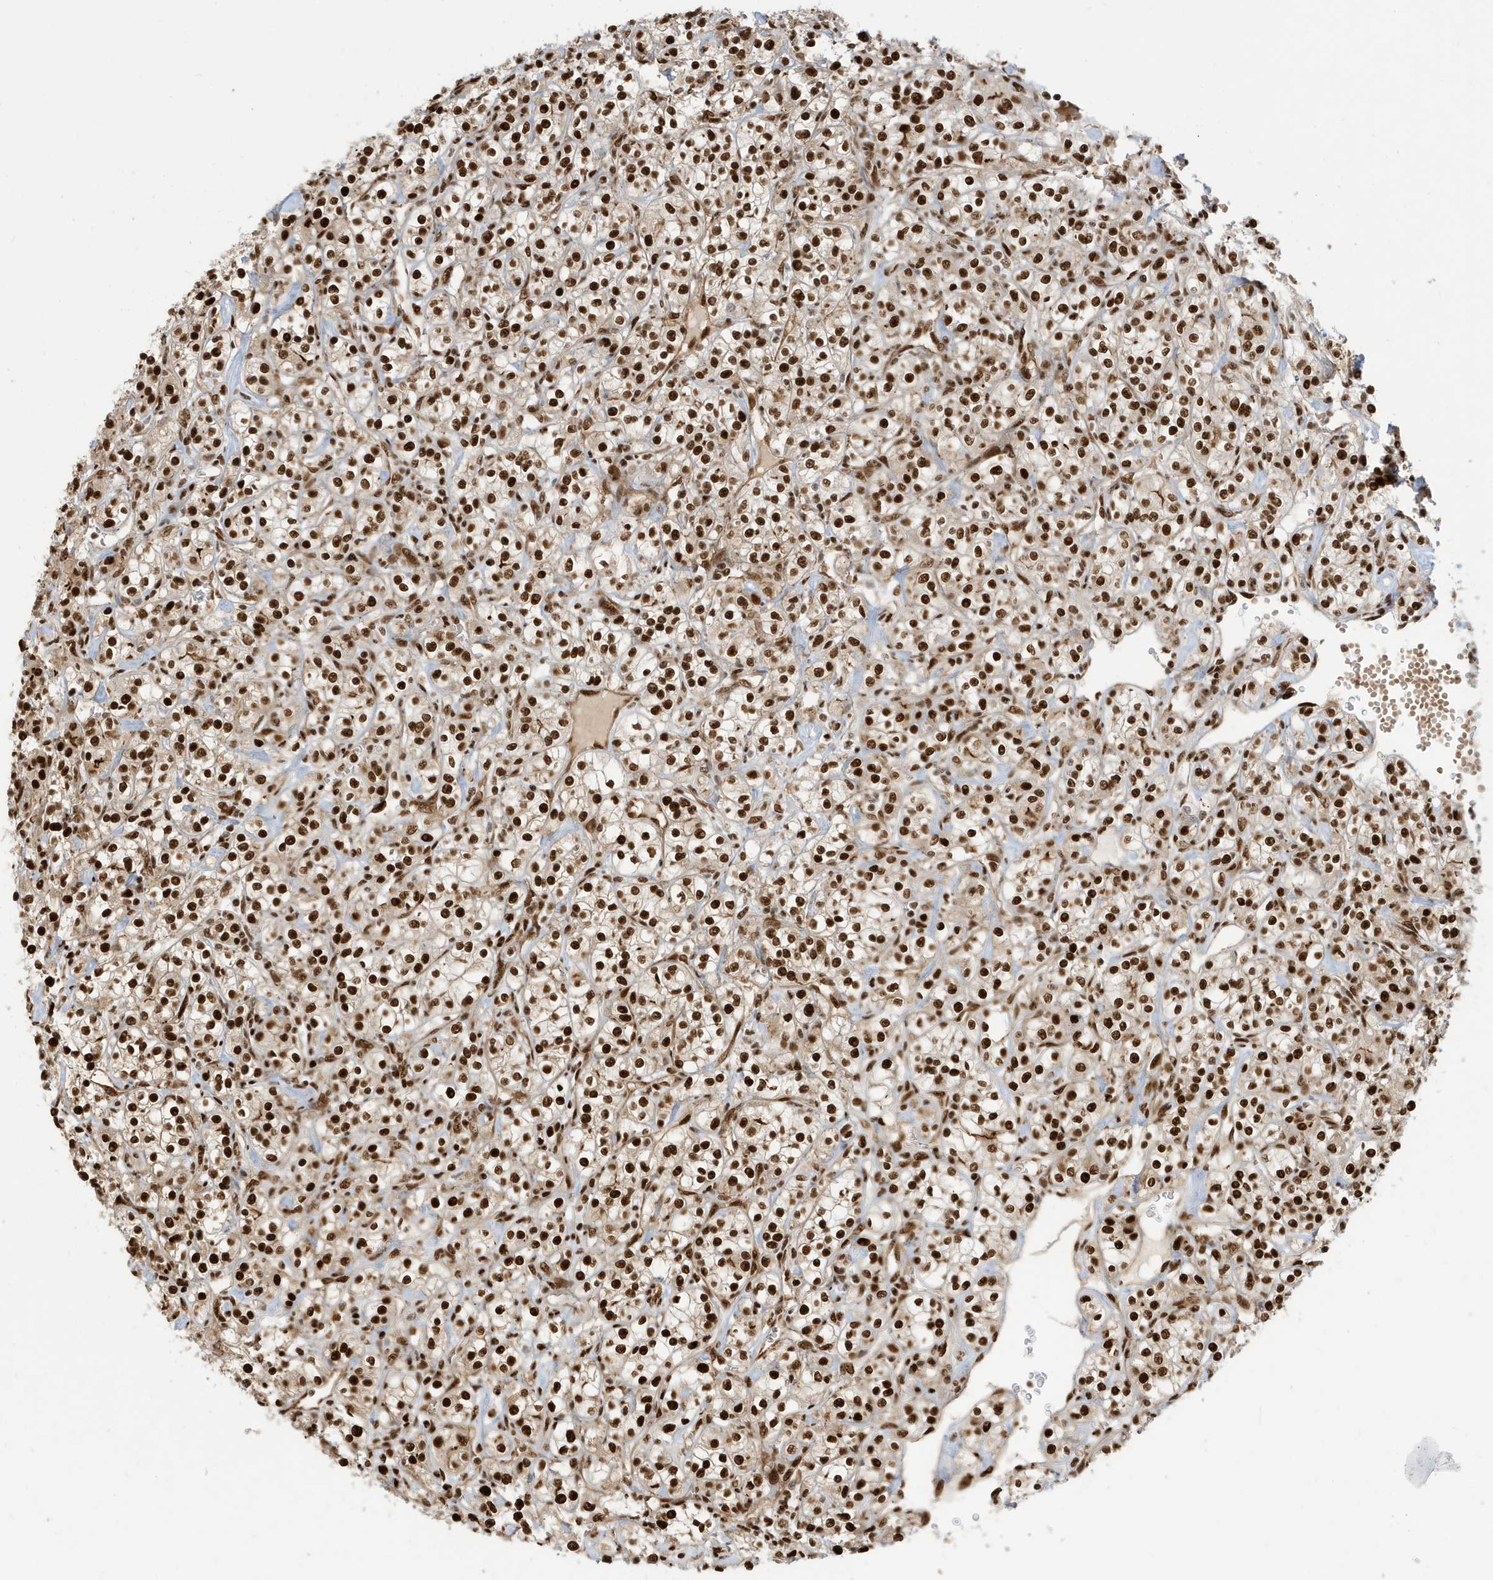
{"staining": {"intensity": "strong", "quantity": ">75%", "location": "nuclear"}, "tissue": "renal cancer", "cell_type": "Tumor cells", "image_type": "cancer", "snomed": [{"axis": "morphology", "description": "Adenocarcinoma, NOS"}, {"axis": "topography", "description": "Kidney"}], "caption": "Strong nuclear staining for a protein is present in about >75% of tumor cells of renal adenocarcinoma using immunohistochemistry.", "gene": "CKS2", "patient": {"sex": "male", "age": 77}}